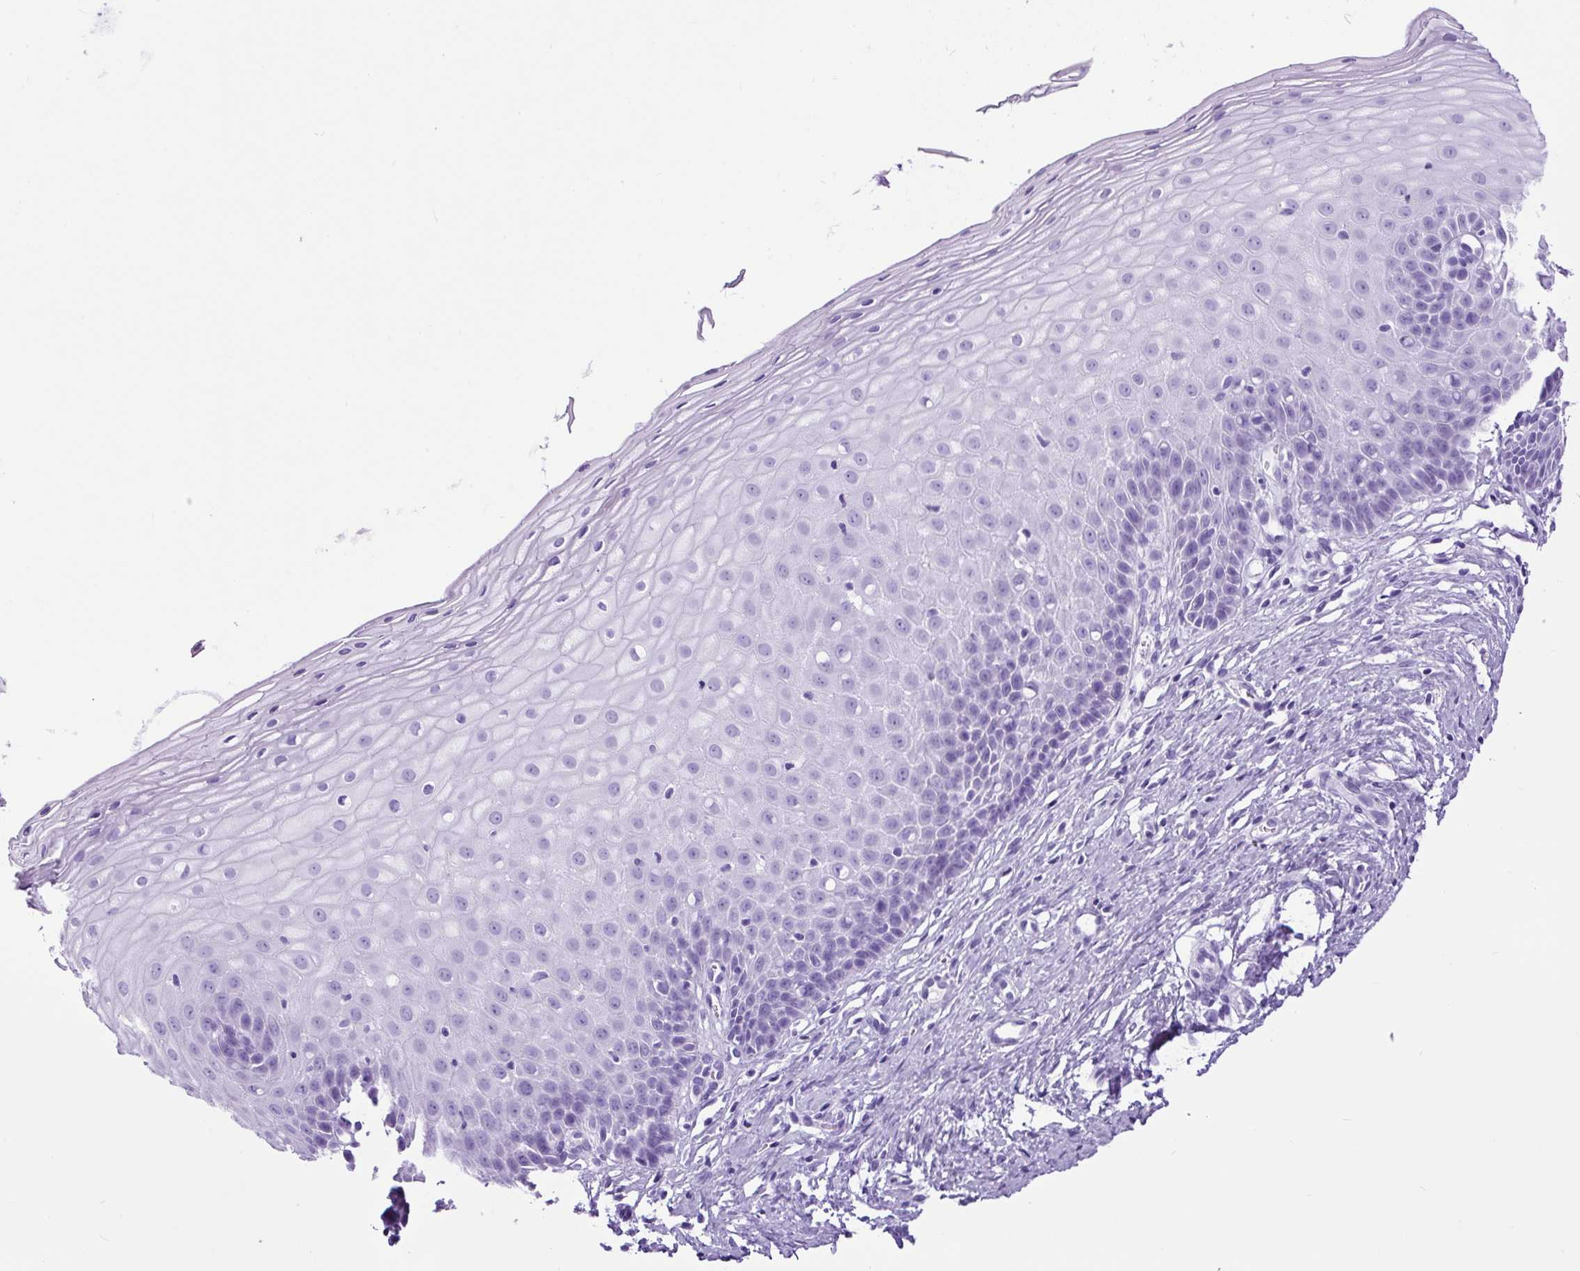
{"staining": {"intensity": "negative", "quantity": "none", "location": "none"}, "tissue": "cervix", "cell_type": "Glandular cells", "image_type": "normal", "snomed": [{"axis": "morphology", "description": "Normal tissue, NOS"}, {"axis": "topography", "description": "Cervix"}], "caption": "There is no significant staining in glandular cells of cervix. (IHC, brightfield microscopy, high magnification).", "gene": "CEL", "patient": {"sex": "female", "age": 36}}